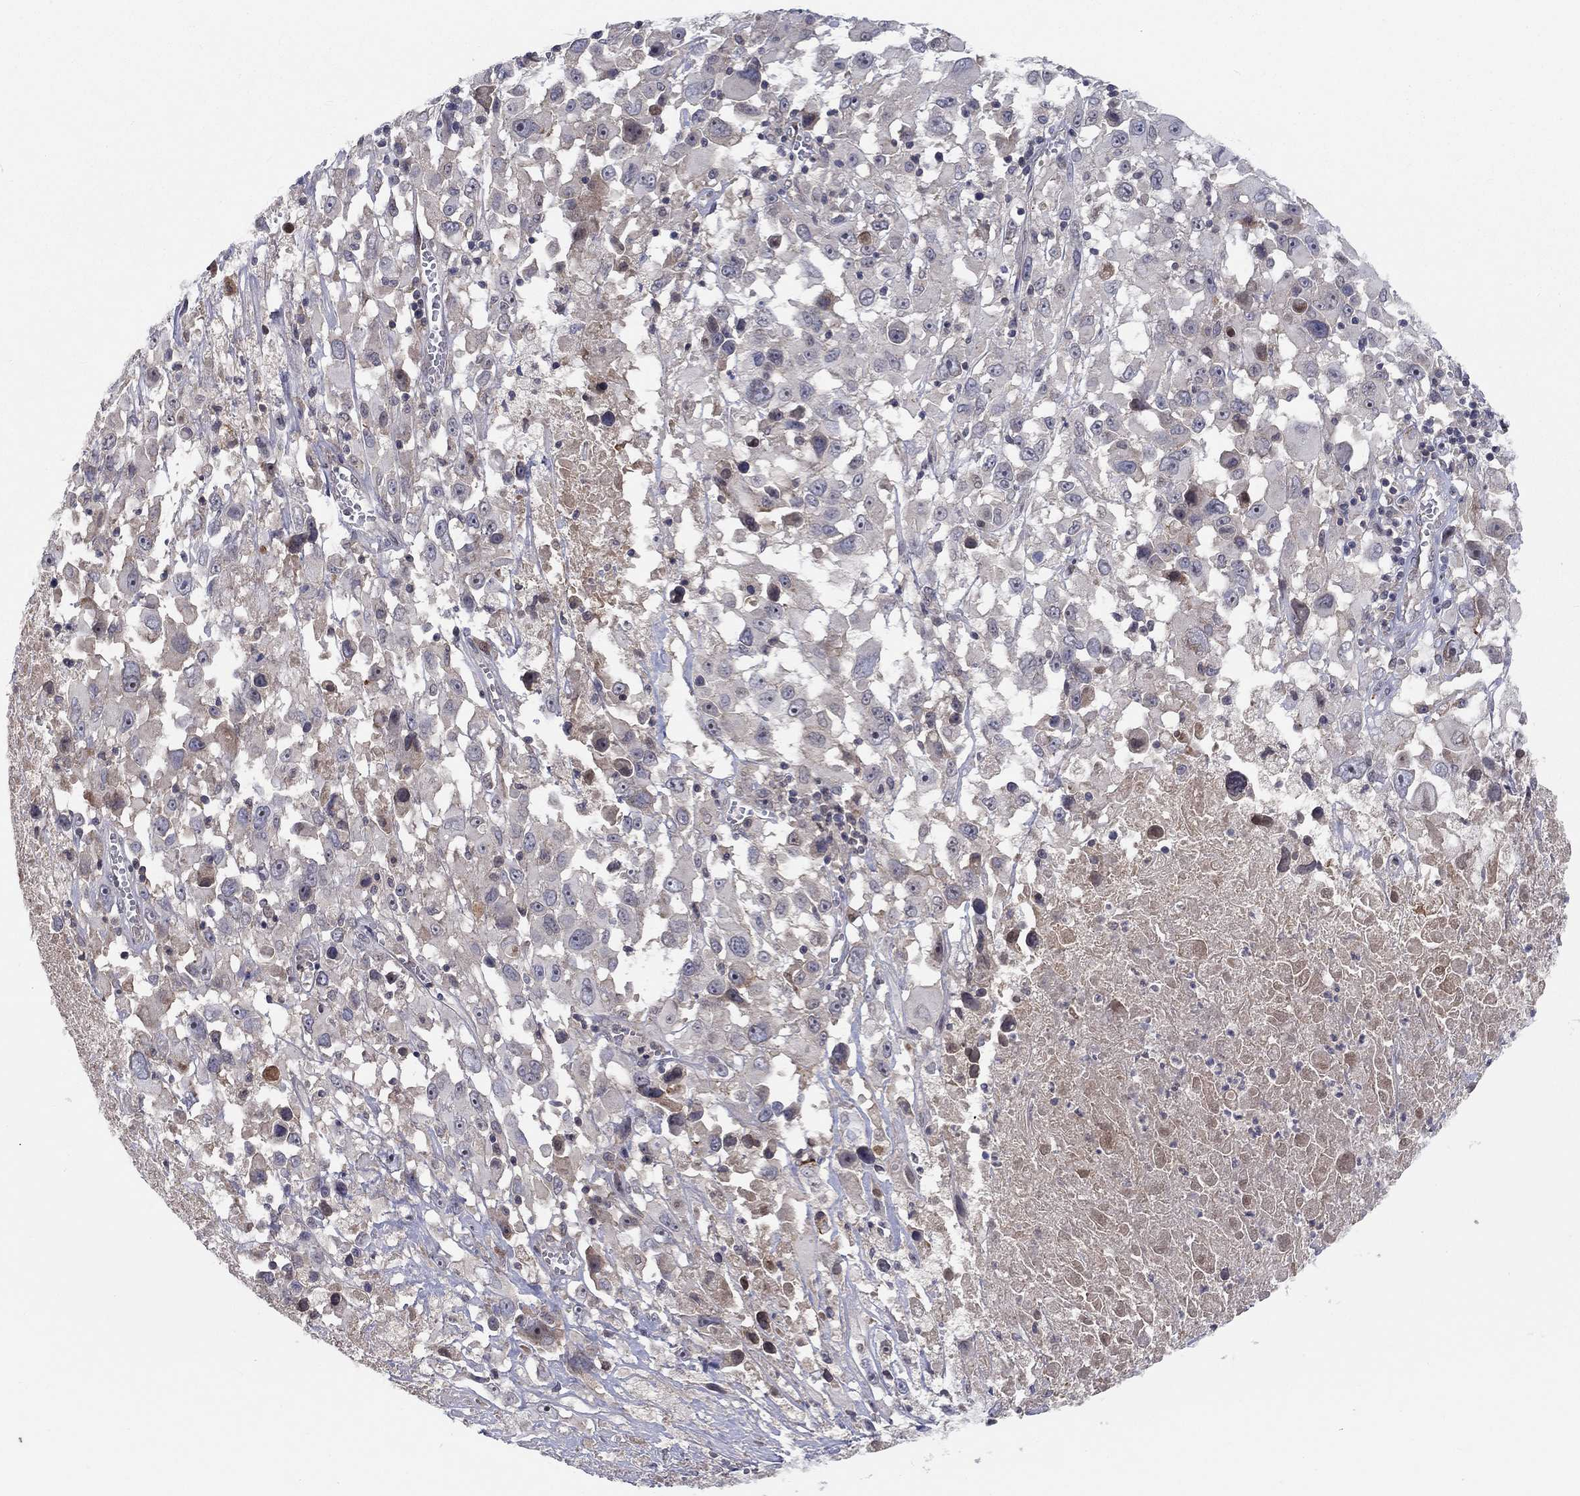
{"staining": {"intensity": "negative", "quantity": "none", "location": "none"}, "tissue": "melanoma", "cell_type": "Tumor cells", "image_type": "cancer", "snomed": [{"axis": "morphology", "description": "Malignant melanoma, Metastatic site"}, {"axis": "topography", "description": "Lymph node"}], "caption": "Immunohistochemical staining of human malignant melanoma (metastatic site) shows no significant staining in tumor cells.", "gene": "CETN3", "patient": {"sex": "male", "age": 50}}